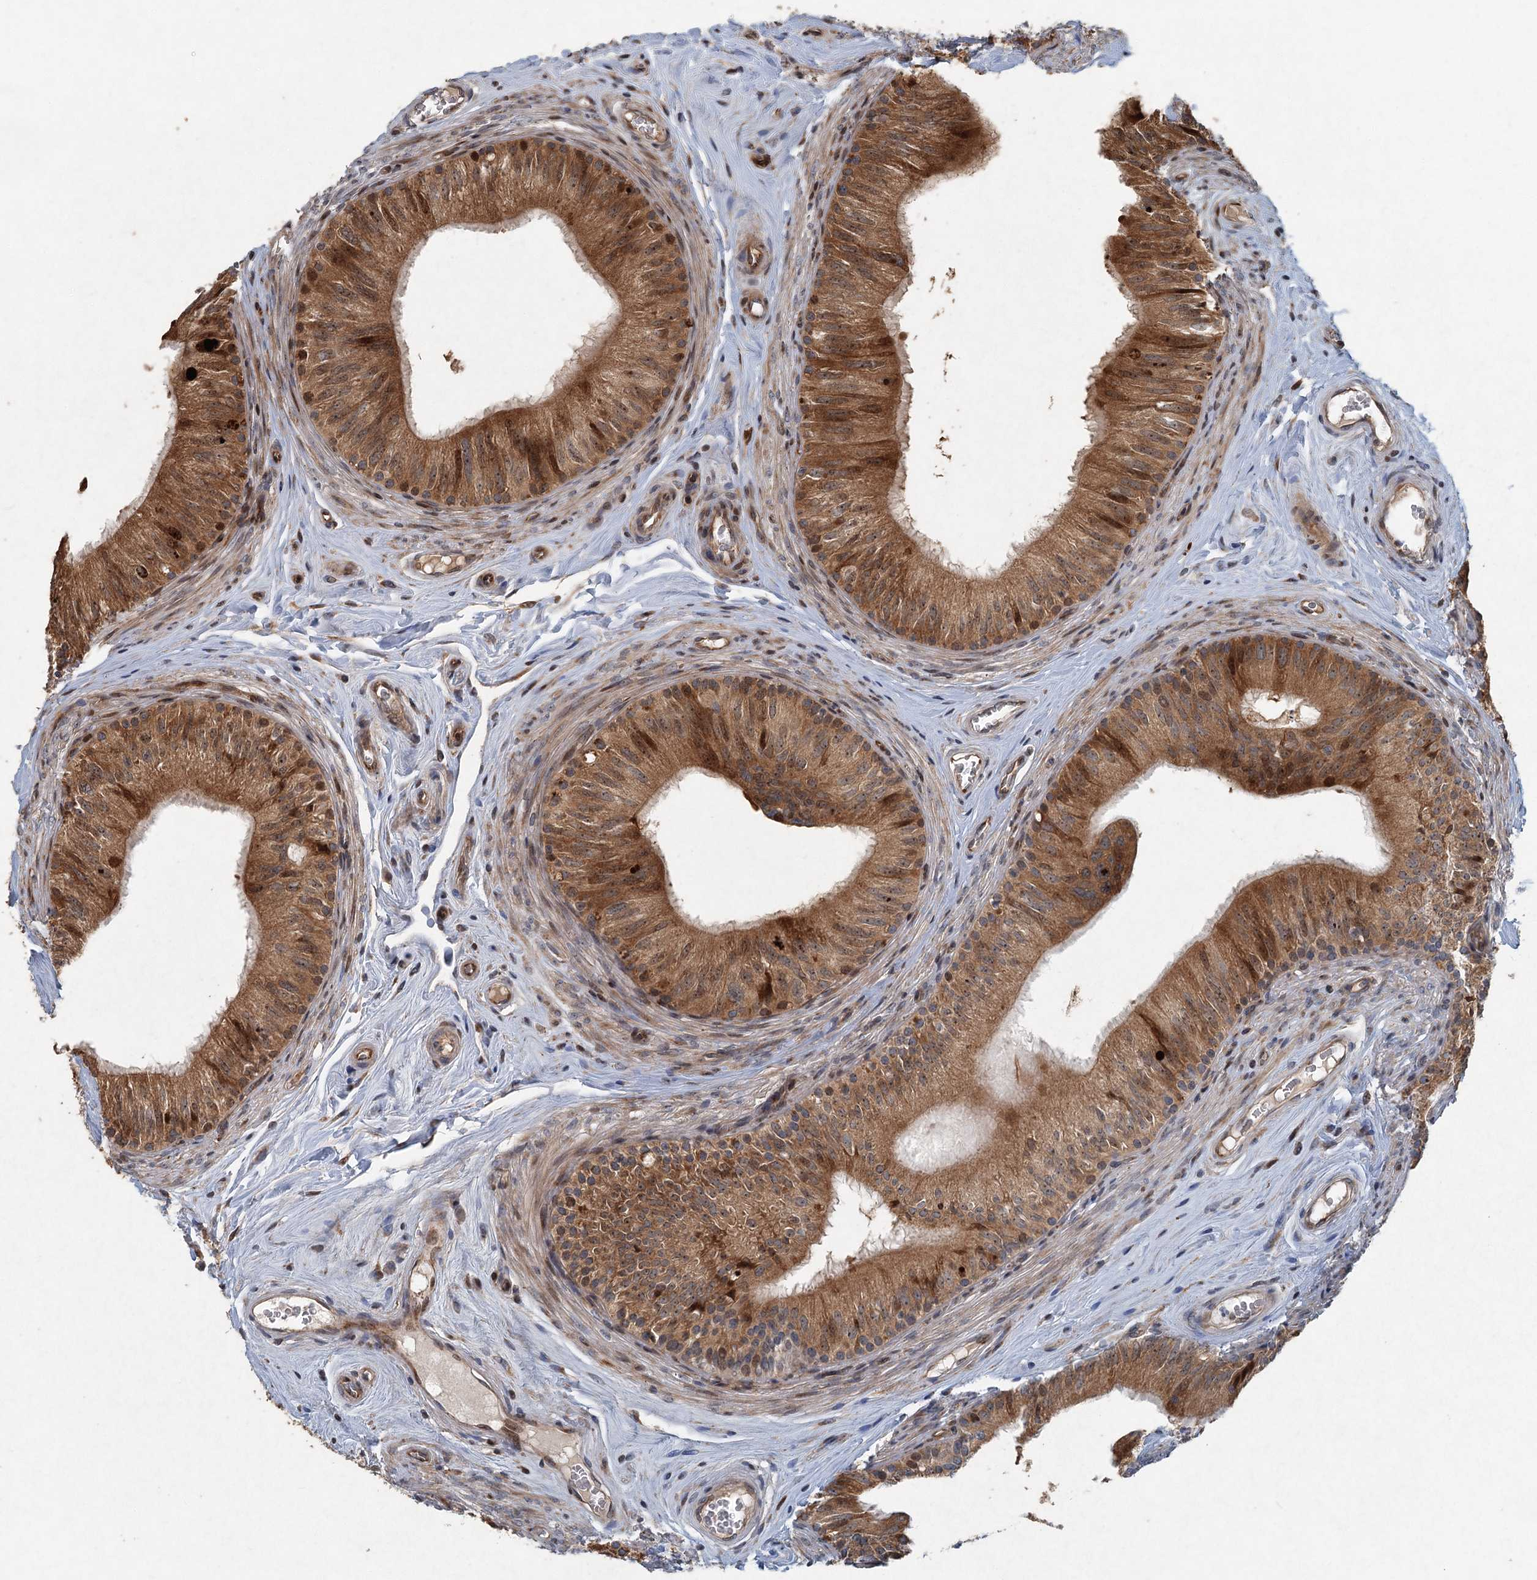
{"staining": {"intensity": "strong", "quantity": ">75%", "location": "cytoplasmic/membranous,nuclear"}, "tissue": "epididymis", "cell_type": "Glandular cells", "image_type": "normal", "snomed": [{"axis": "morphology", "description": "Normal tissue, NOS"}, {"axis": "topography", "description": "Epididymis"}], "caption": "Strong cytoplasmic/membranous,nuclear expression is appreciated in about >75% of glandular cells in normal epididymis.", "gene": "SRPX2", "patient": {"sex": "male", "age": 46}}